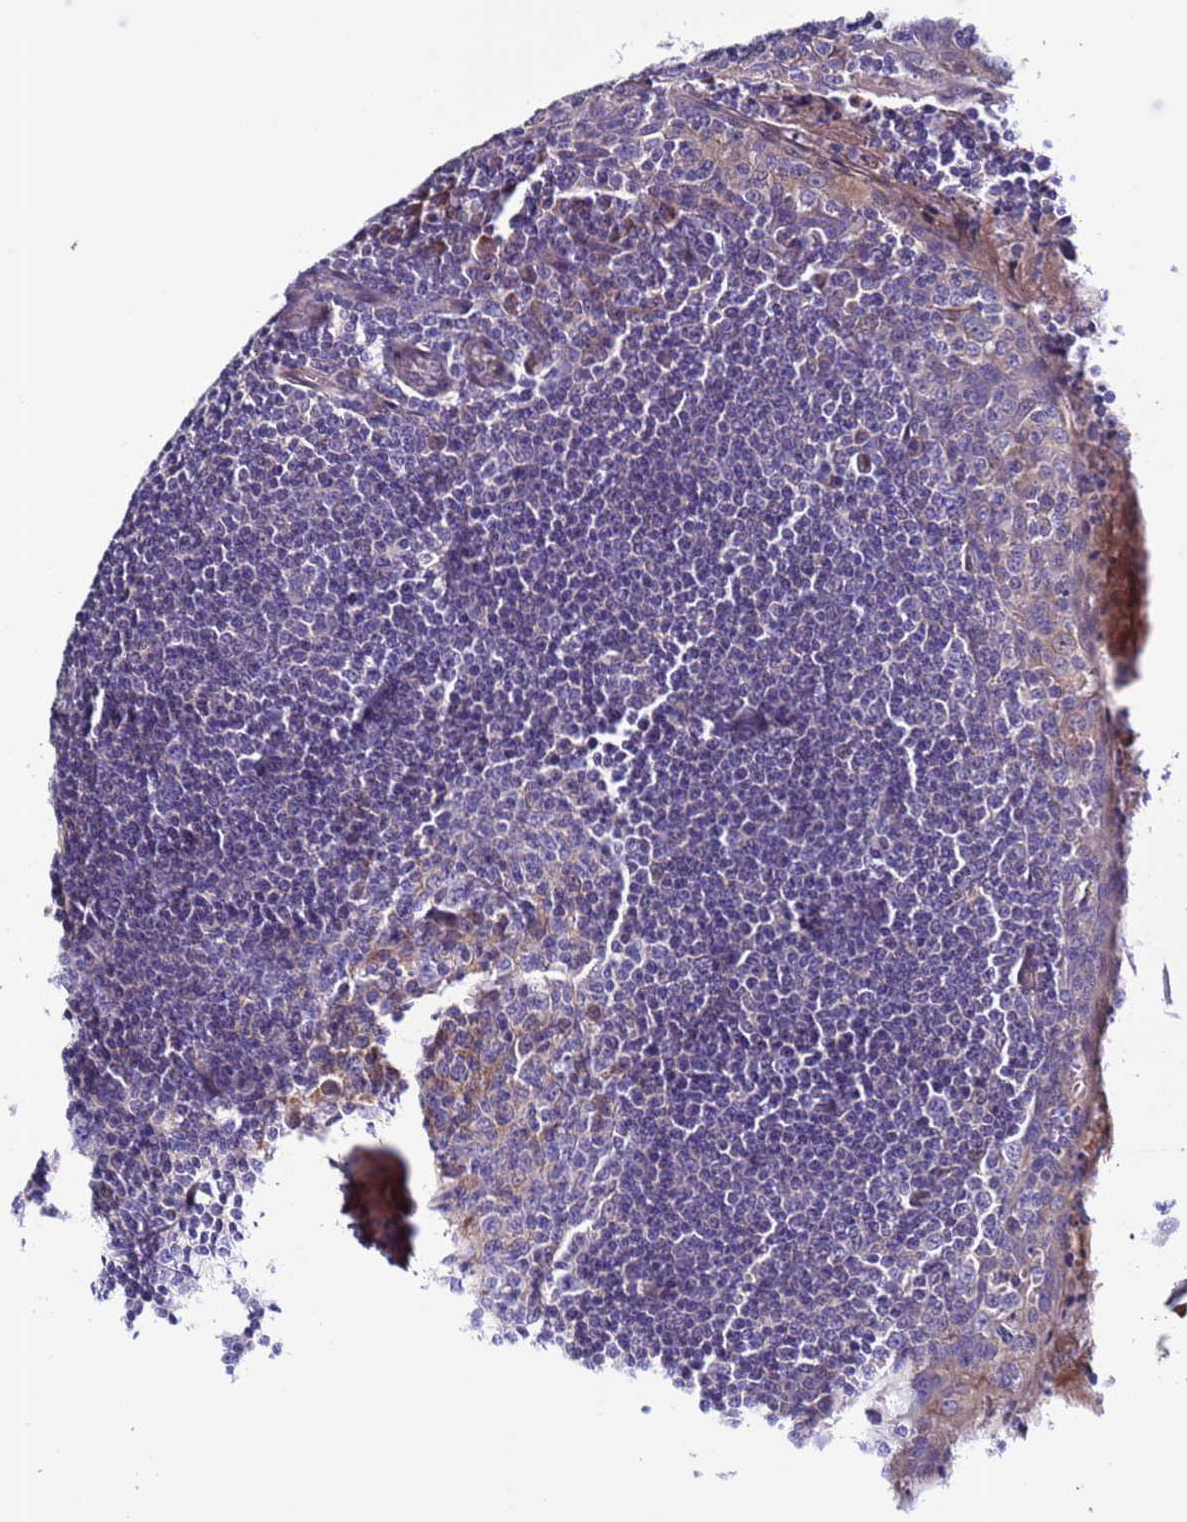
{"staining": {"intensity": "negative", "quantity": "none", "location": "none"}, "tissue": "tonsil", "cell_type": "Germinal center cells", "image_type": "normal", "snomed": [{"axis": "morphology", "description": "Normal tissue, NOS"}, {"axis": "topography", "description": "Tonsil"}], "caption": "High magnification brightfield microscopy of normal tonsil stained with DAB (brown) and counterstained with hematoxylin (blue): germinal center cells show no significant positivity.", "gene": "C8G", "patient": {"sex": "male", "age": 27}}